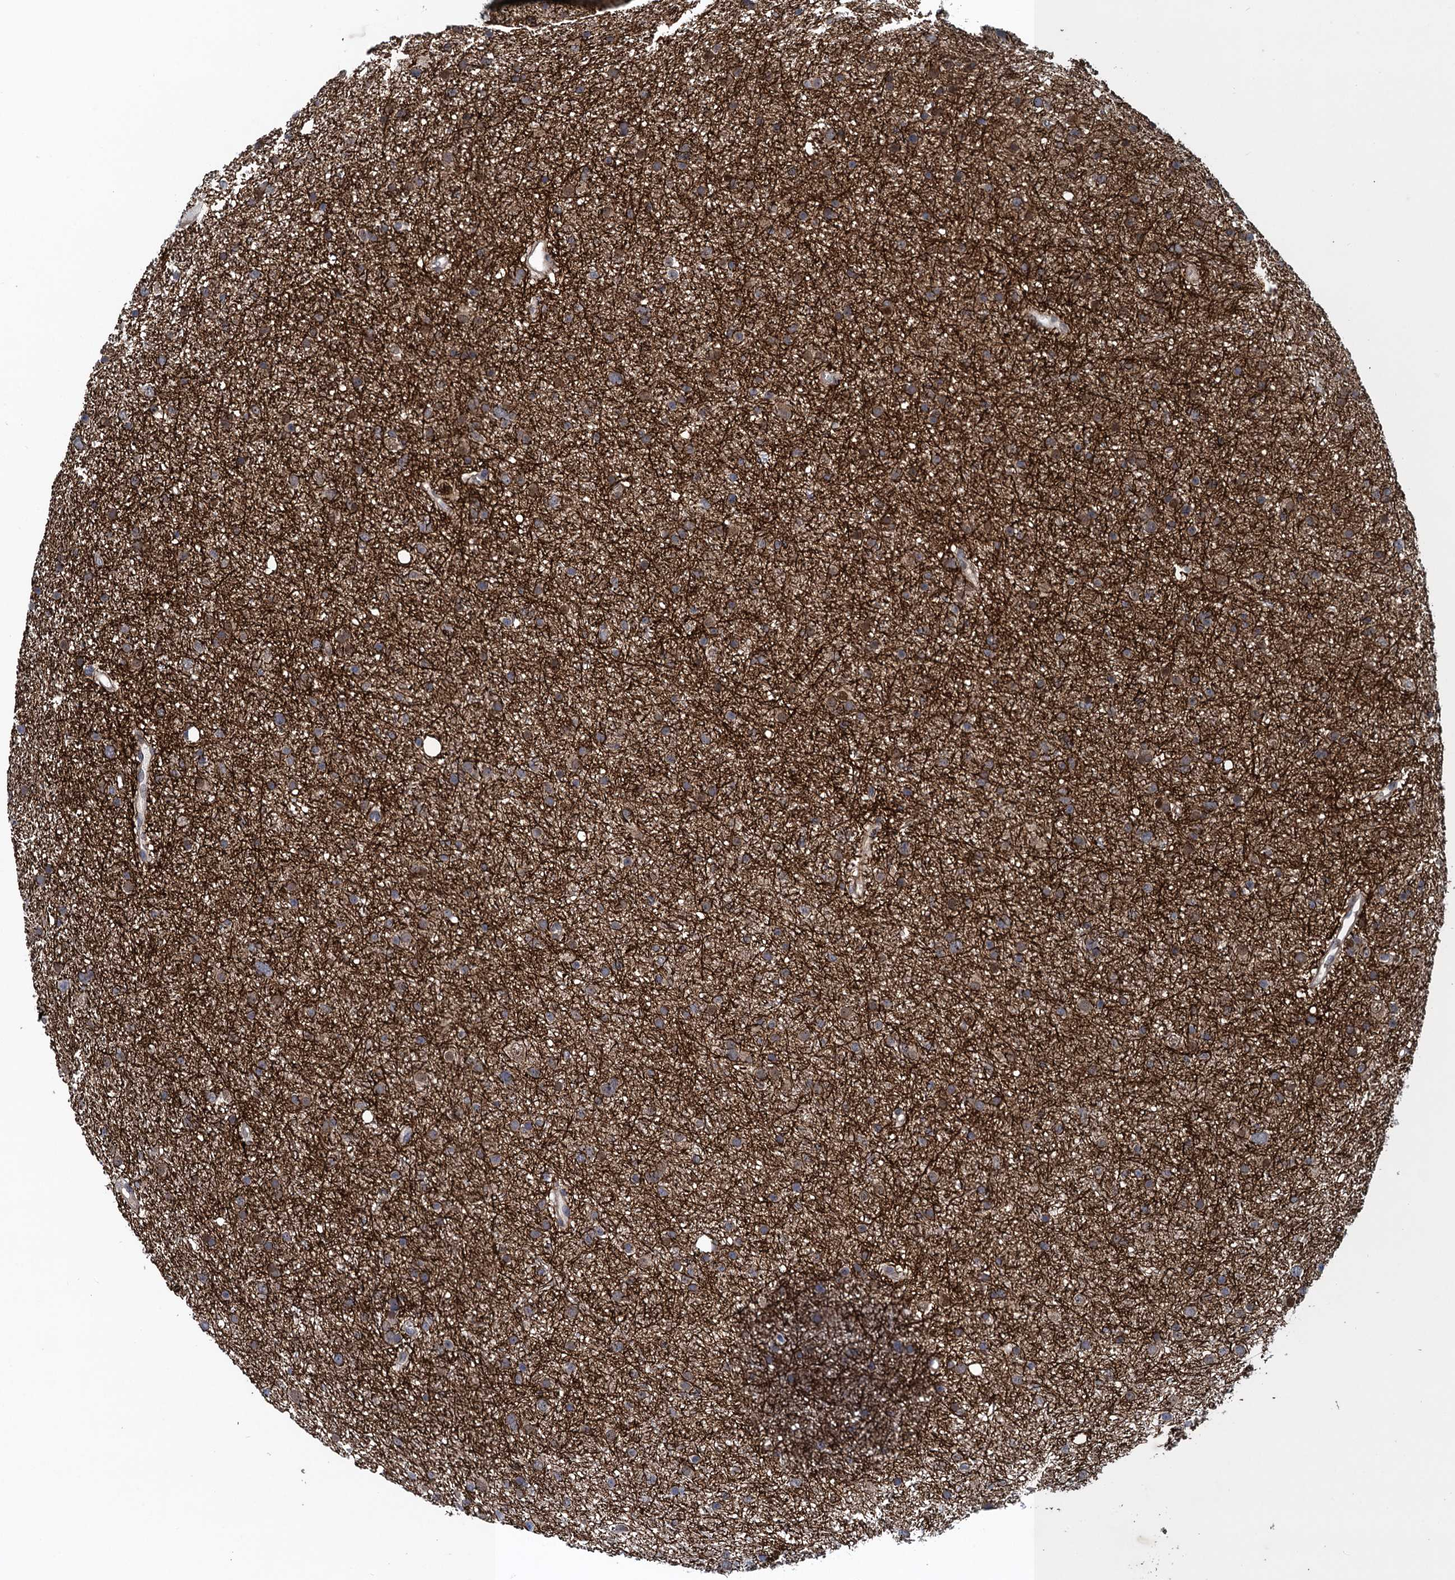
{"staining": {"intensity": "moderate", "quantity": "25%-75%", "location": "cytoplasmic/membranous"}, "tissue": "glioma", "cell_type": "Tumor cells", "image_type": "cancer", "snomed": [{"axis": "morphology", "description": "Glioma, malignant, Low grade"}, {"axis": "topography", "description": "Cerebral cortex"}], "caption": "Immunohistochemical staining of human malignant low-grade glioma exhibits moderate cytoplasmic/membranous protein expression in approximately 25%-75% of tumor cells.", "gene": "ATOSA", "patient": {"sex": "female", "age": 39}}